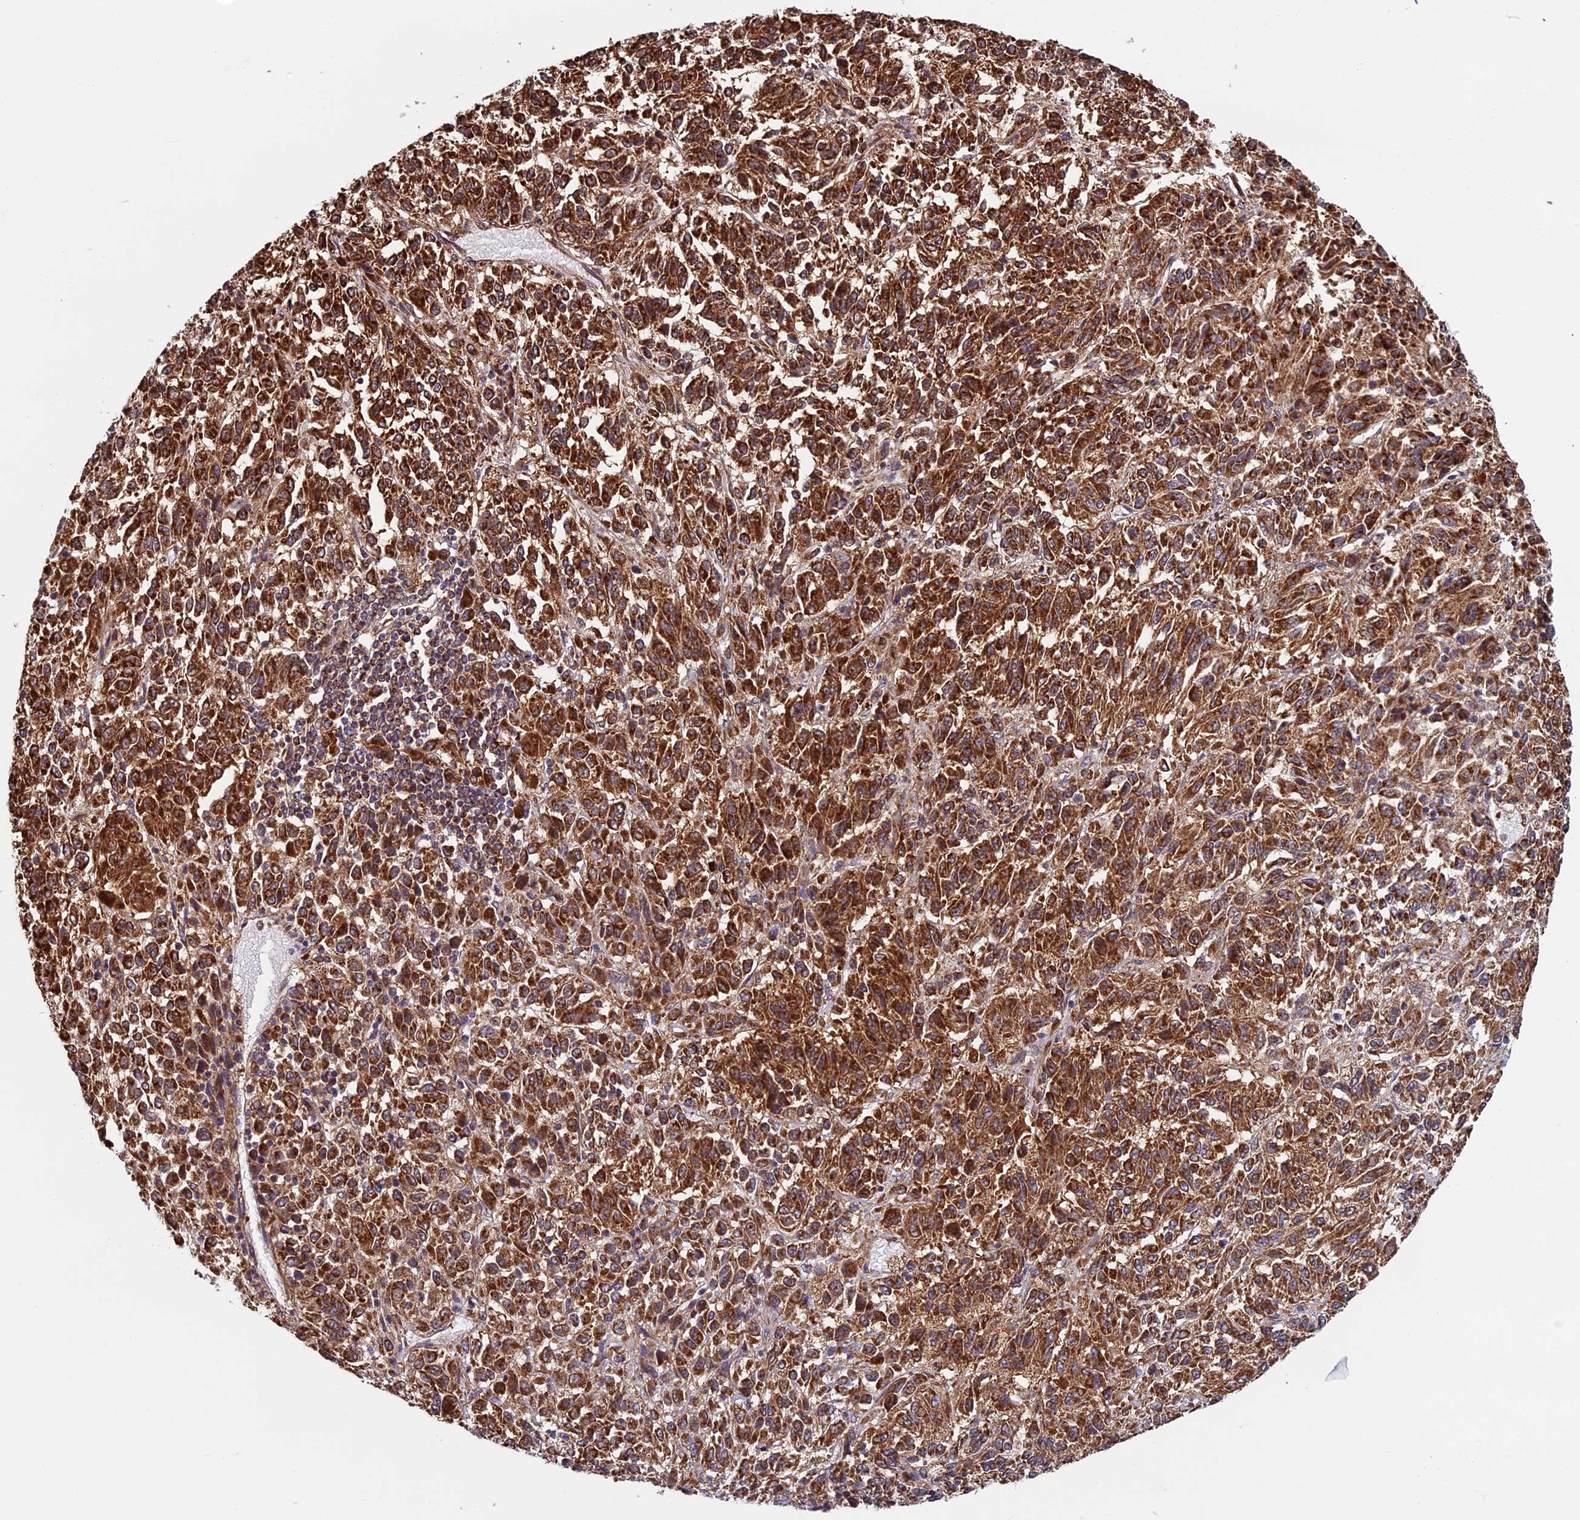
{"staining": {"intensity": "strong", "quantity": ">75%", "location": "cytoplasmic/membranous"}, "tissue": "melanoma", "cell_type": "Tumor cells", "image_type": "cancer", "snomed": [{"axis": "morphology", "description": "Malignant melanoma, Metastatic site"}, {"axis": "topography", "description": "Lung"}], "caption": "Immunohistochemistry (IHC) of human malignant melanoma (metastatic site) exhibits high levels of strong cytoplasmic/membranous positivity in approximately >75% of tumor cells.", "gene": "CCDC8", "patient": {"sex": "male", "age": 64}}